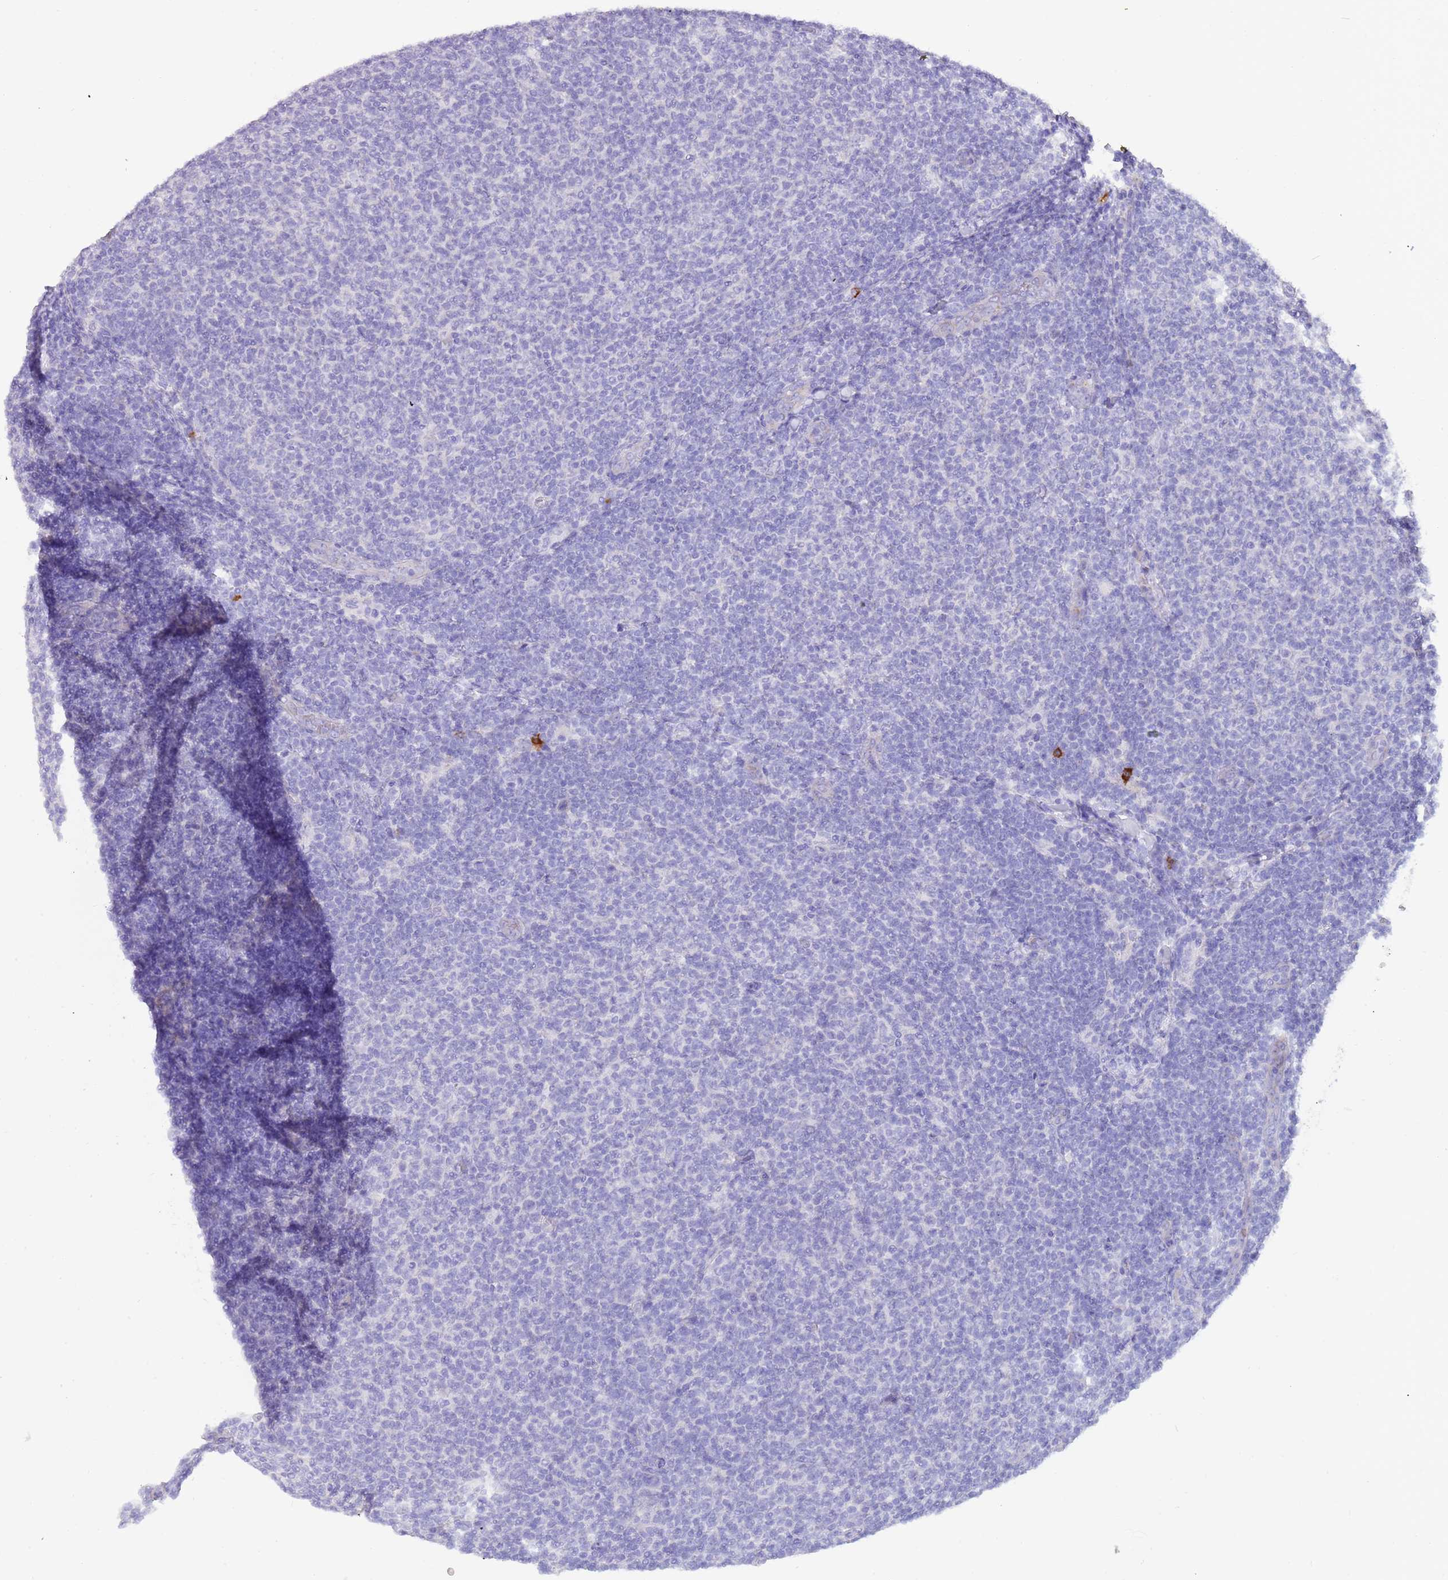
{"staining": {"intensity": "negative", "quantity": "none", "location": "none"}, "tissue": "lymphoma", "cell_type": "Tumor cells", "image_type": "cancer", "snomed": [{"axis": "morphology", "description": "Malignant lymphoma, non-Hodgkin's type, Low grade"}, {"axis": "topography", "description": "Lymph node"}], "caption": "Tumor cells show no significant staining in lymphoma.", "gene": "TRMO", "patient": {"sex": "male", "age": 66}}